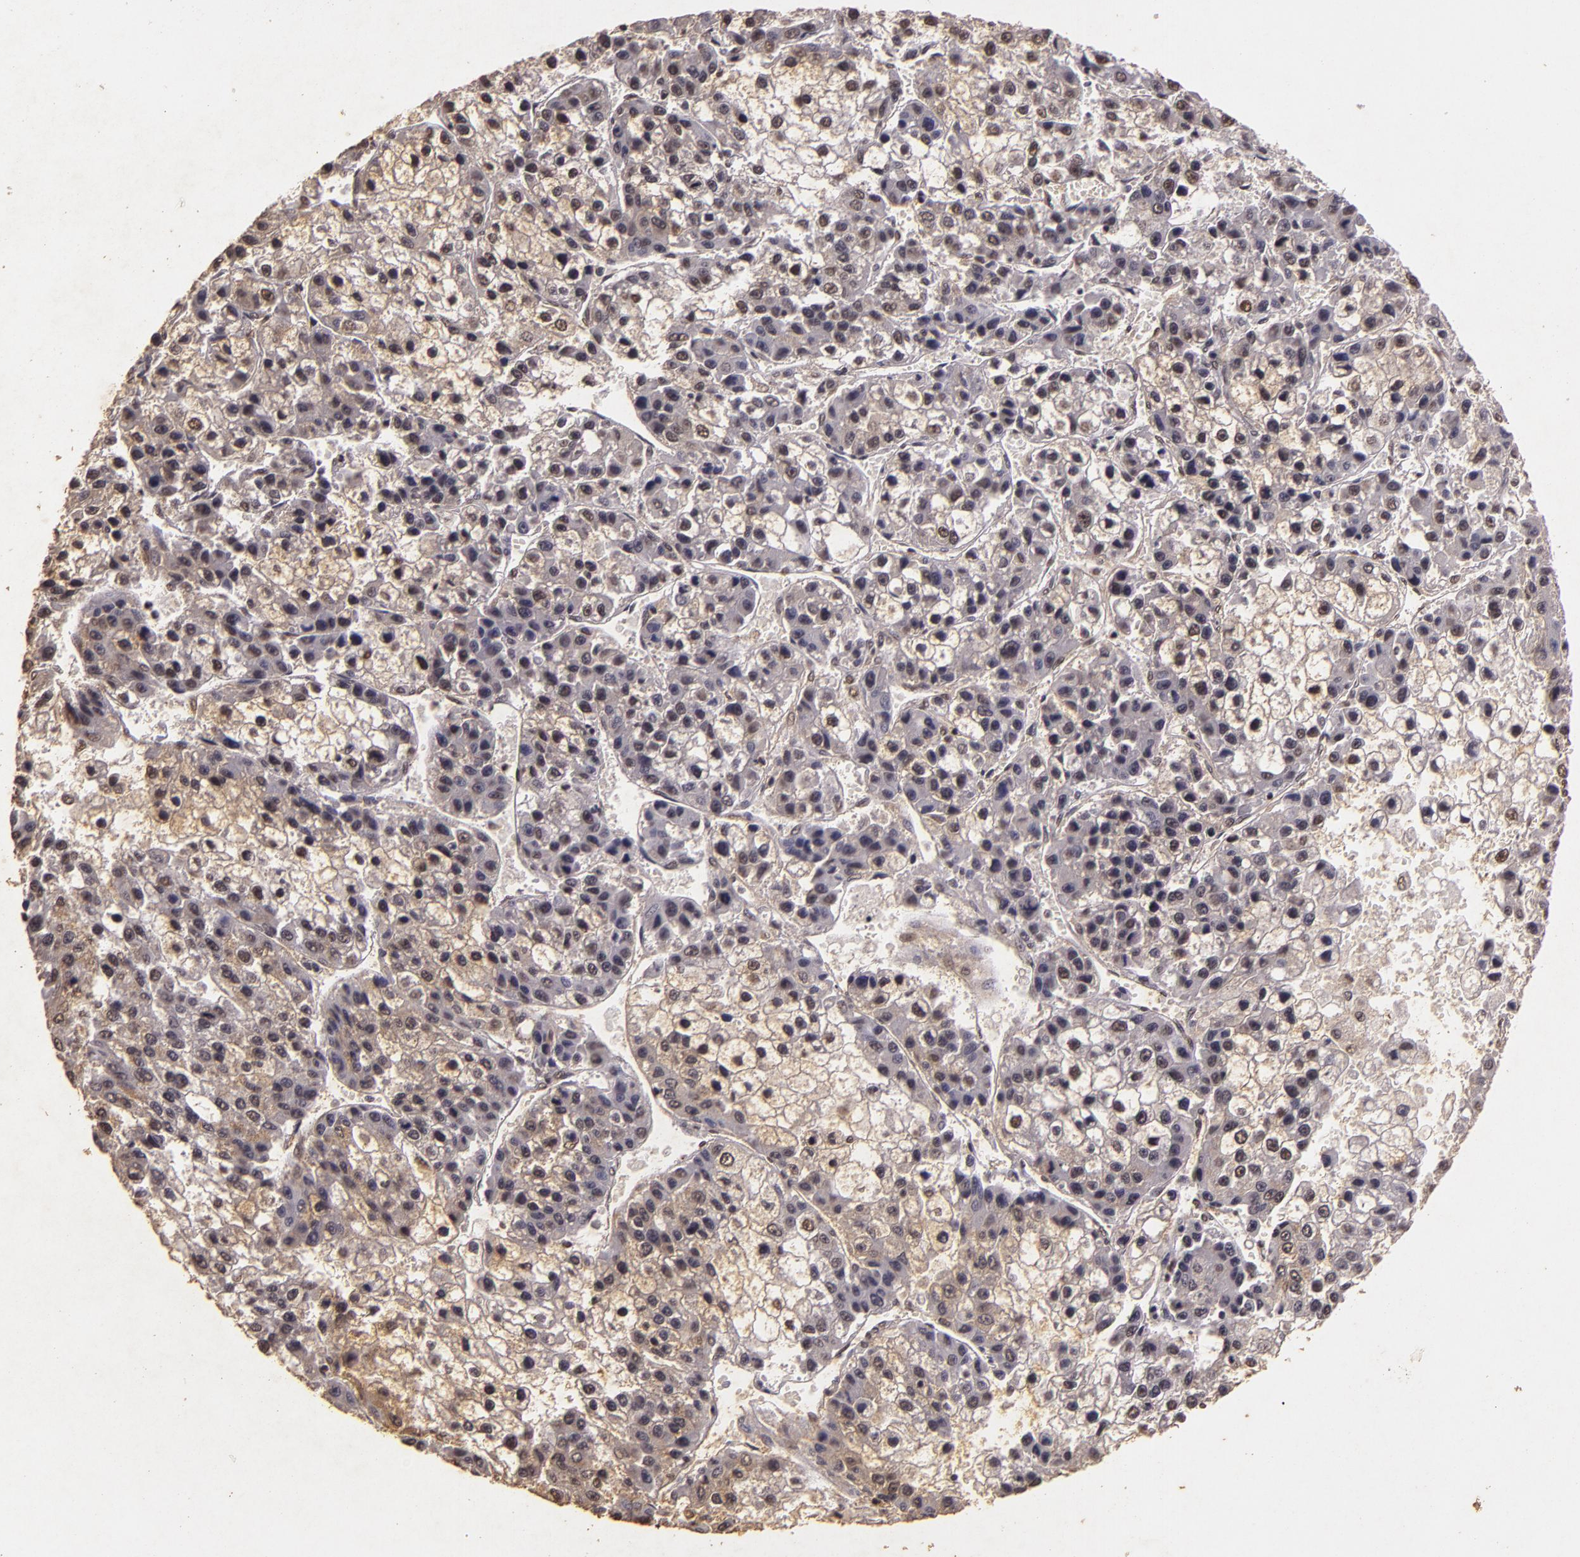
{"staining": {"intensity": "weak", "quantity": "<25%", "location": "nuclear"}, "tissue": "liver cancer", "cell_type": "Tumor cells", "image_type": "cancer", "snomed": [{"axis": "morphology", "description": "Carcinoma, Hepatocellular, NOS"}, {"axis": "topography", "description": "Liver"}], "caption": "IHC photomicrograph of human liver cancer stained for a protein (brown), which displays no staining in tumor cells.", "gene": "CBX3", "patient": {"sex": "female", "age": 66}}